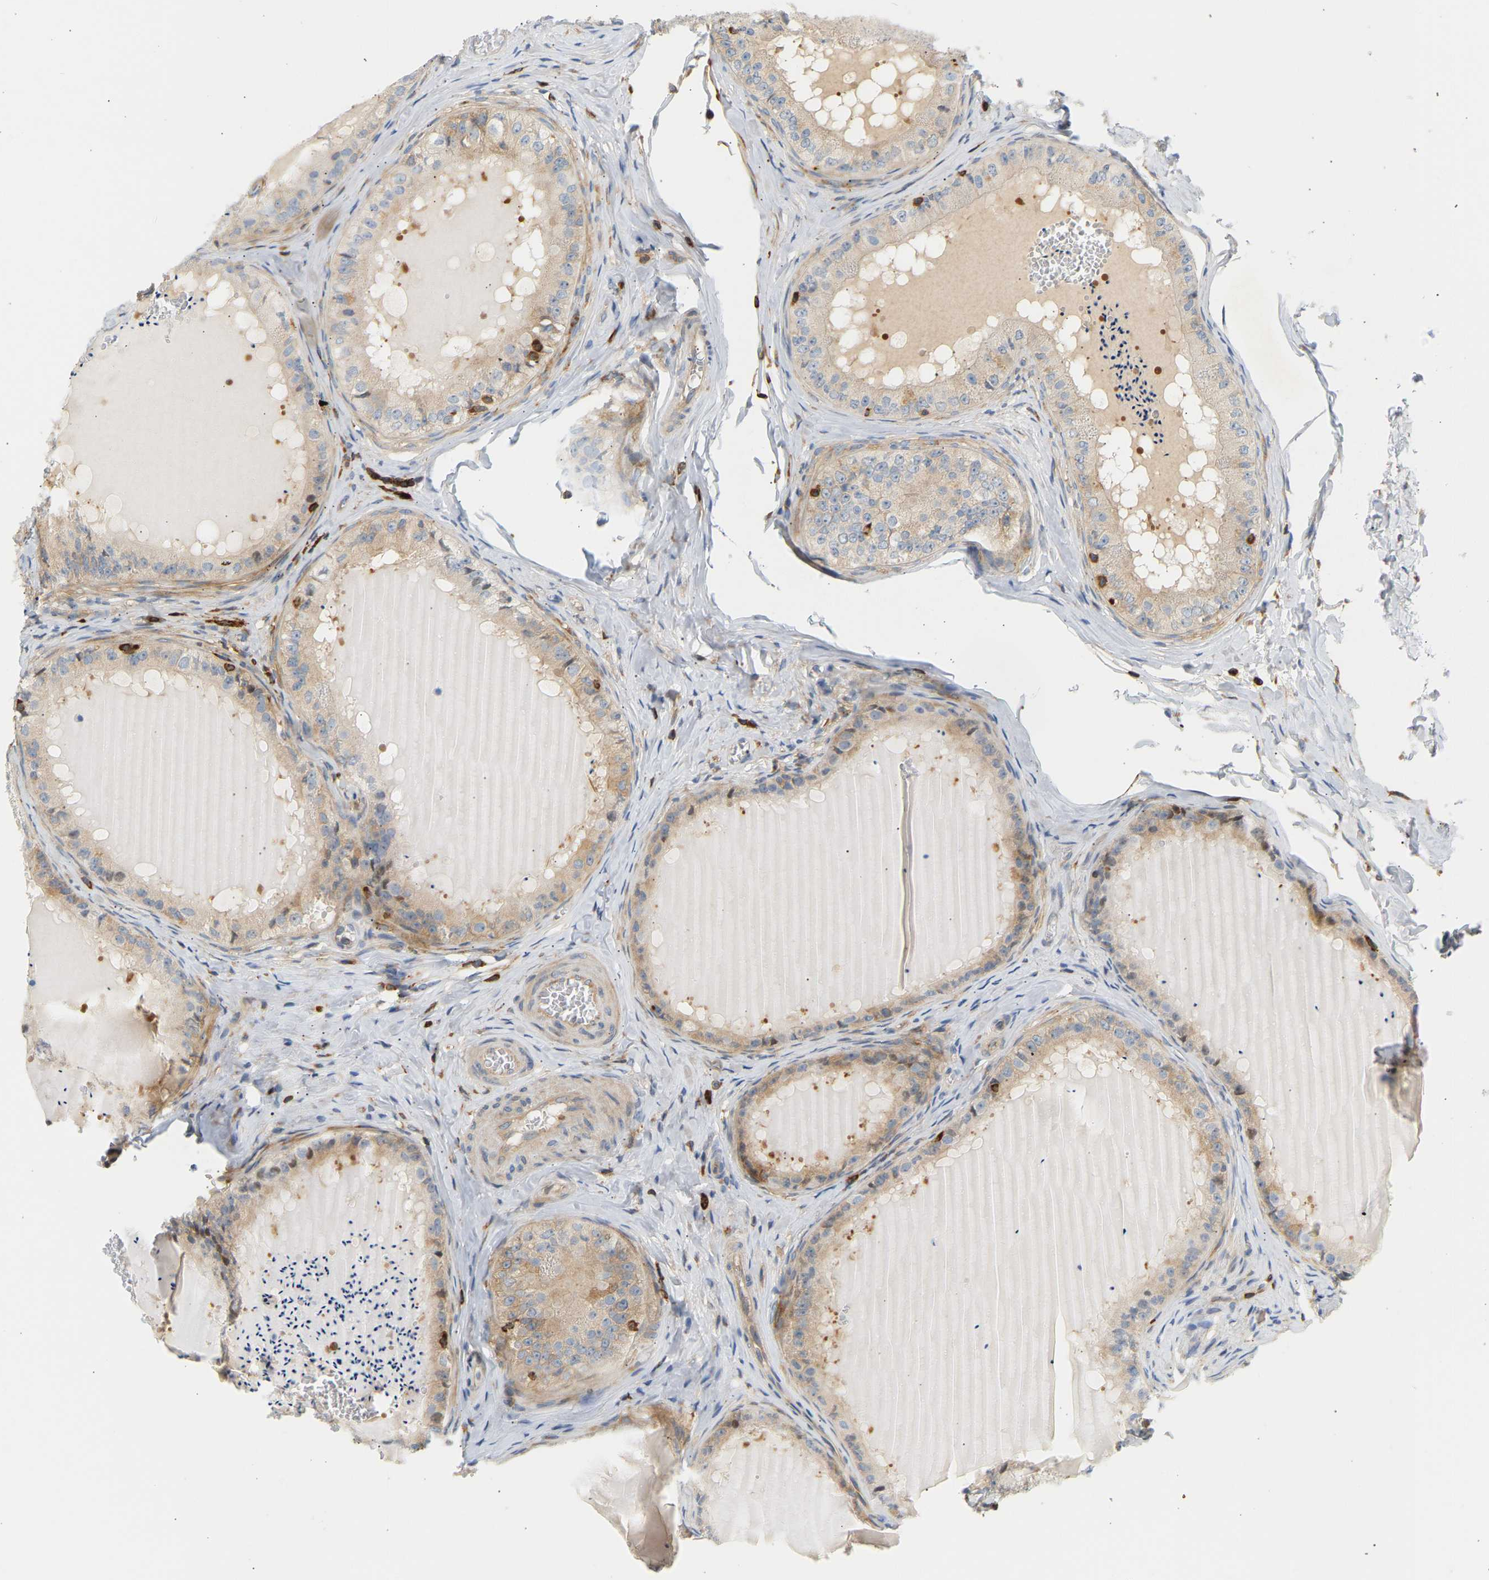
{"staining": {"intensity": "weak", "quantity": "25%-75%", "location": "cytoplasmic/membranous"}, "tissue": "epididymis", "cell_type": "Glandular cells", "image_type": "normal", "snomed": [{"axis": "morphology", "description": "Normal tissue, NOS"}, {"axis": "topography", "description": "Epididymis"}], "caption": "Epididymis was stained to show a protein in brown. There is low levels of weak cytoplasmic/membranous positivity in approximately 25%-75% of glandular cells. (Stains: DAB (3,3'-diaminobenzidine) in brown, nuclei in blue, Microscopy: brightfield microscopy at high magnification).", "gene": "FNBP1", "patient": {"sex": "male", "age": 31}}